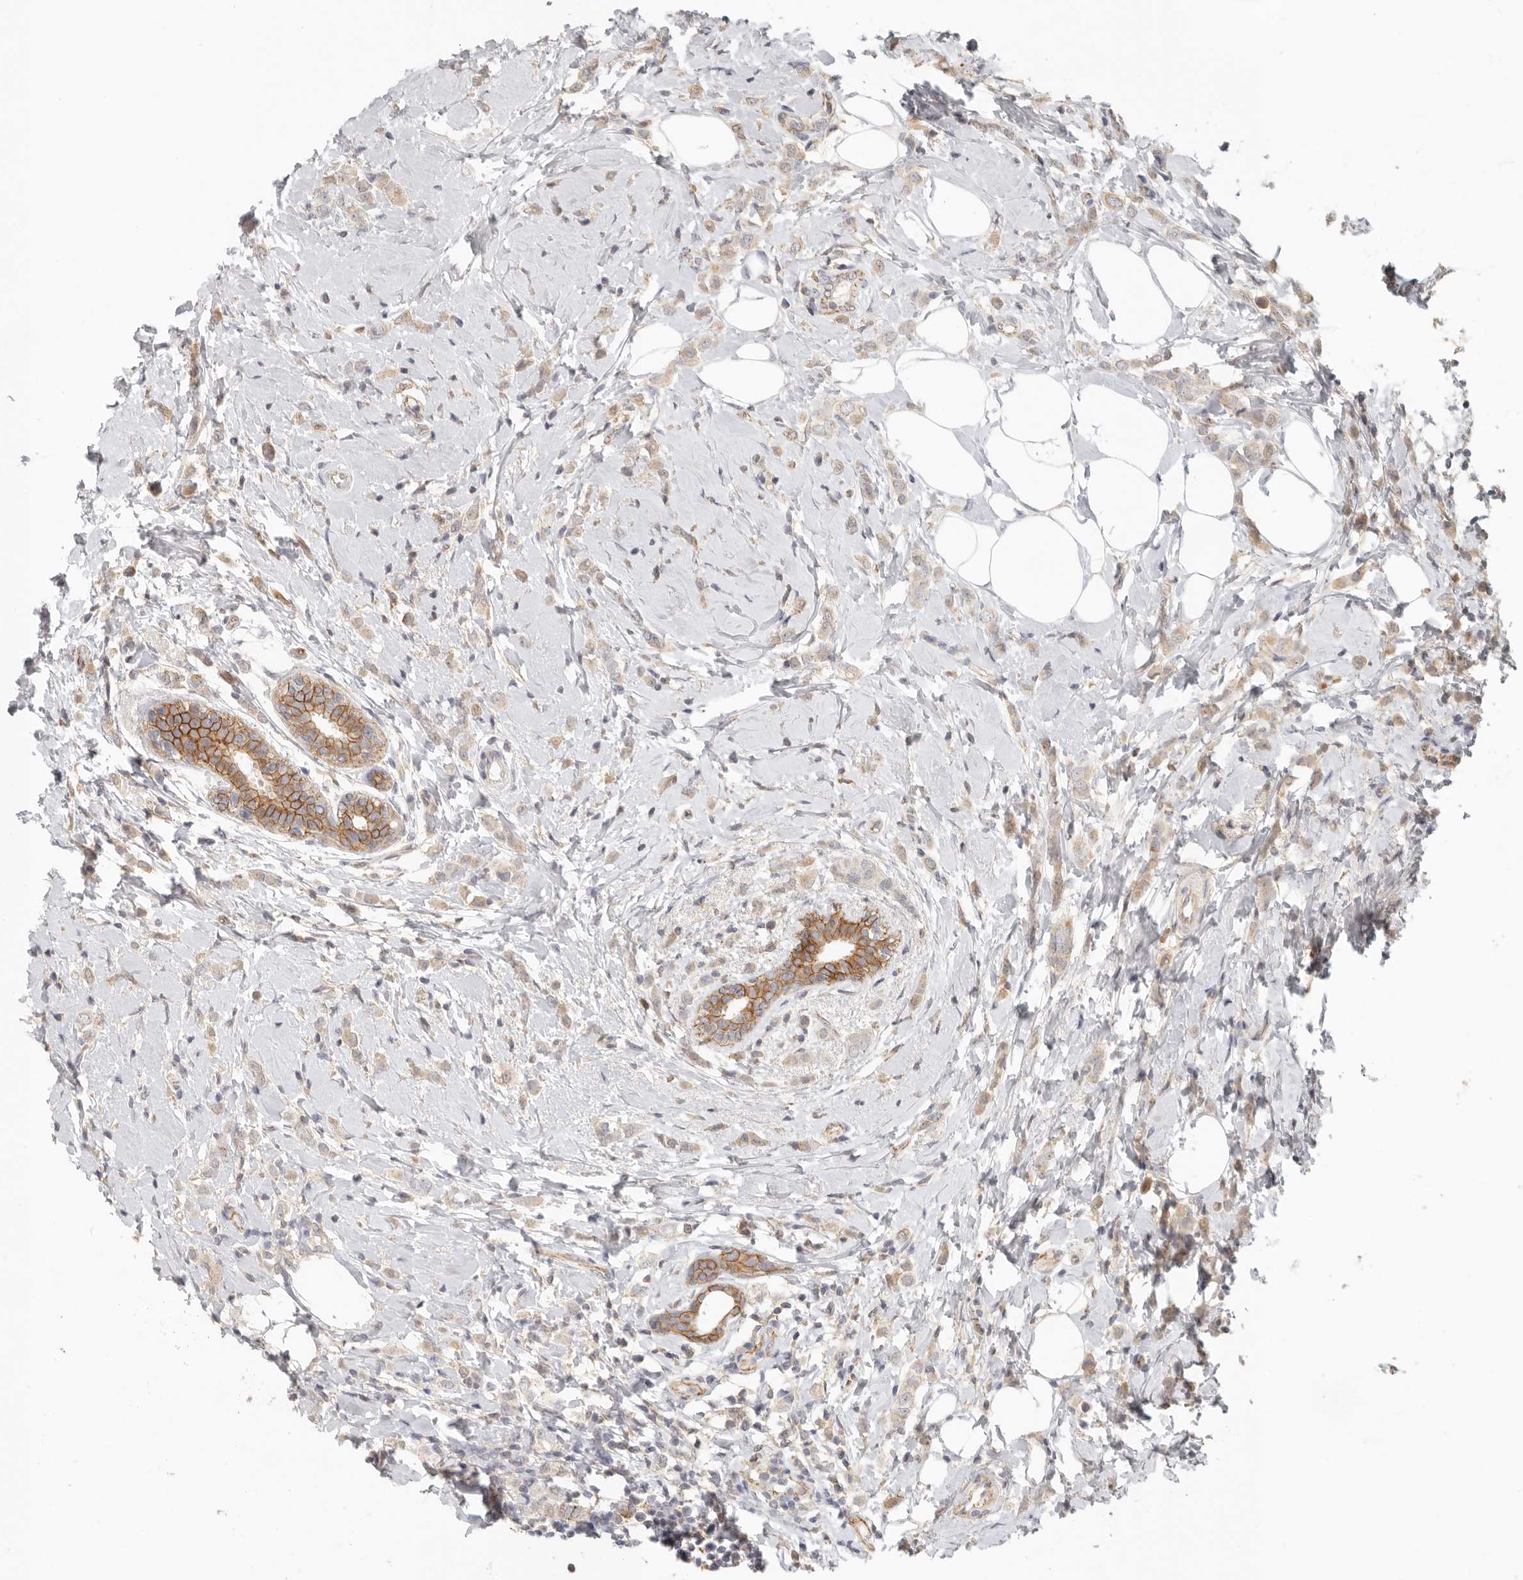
{"staining": {"intensity": "weak", "quantity": "25%-75%", "location": "cytoplasmic/membranous"}, "tissue": "breast cancer", "cell_type": "Tumor cells", "image_type": "cancer", "snomed": [{"axis": "morphology", "description": "Lobular carcinoma"}, {"axis": "topography", "description": "Breast"}], "caption": "The image reveals staining of breast lobular carcinoma, revealing weak cytoplasmic/membranous protein positivity (brown color) within tumor cells.", "gene": "ANXA9", "patient": {"sex": "female", "age": 47}}